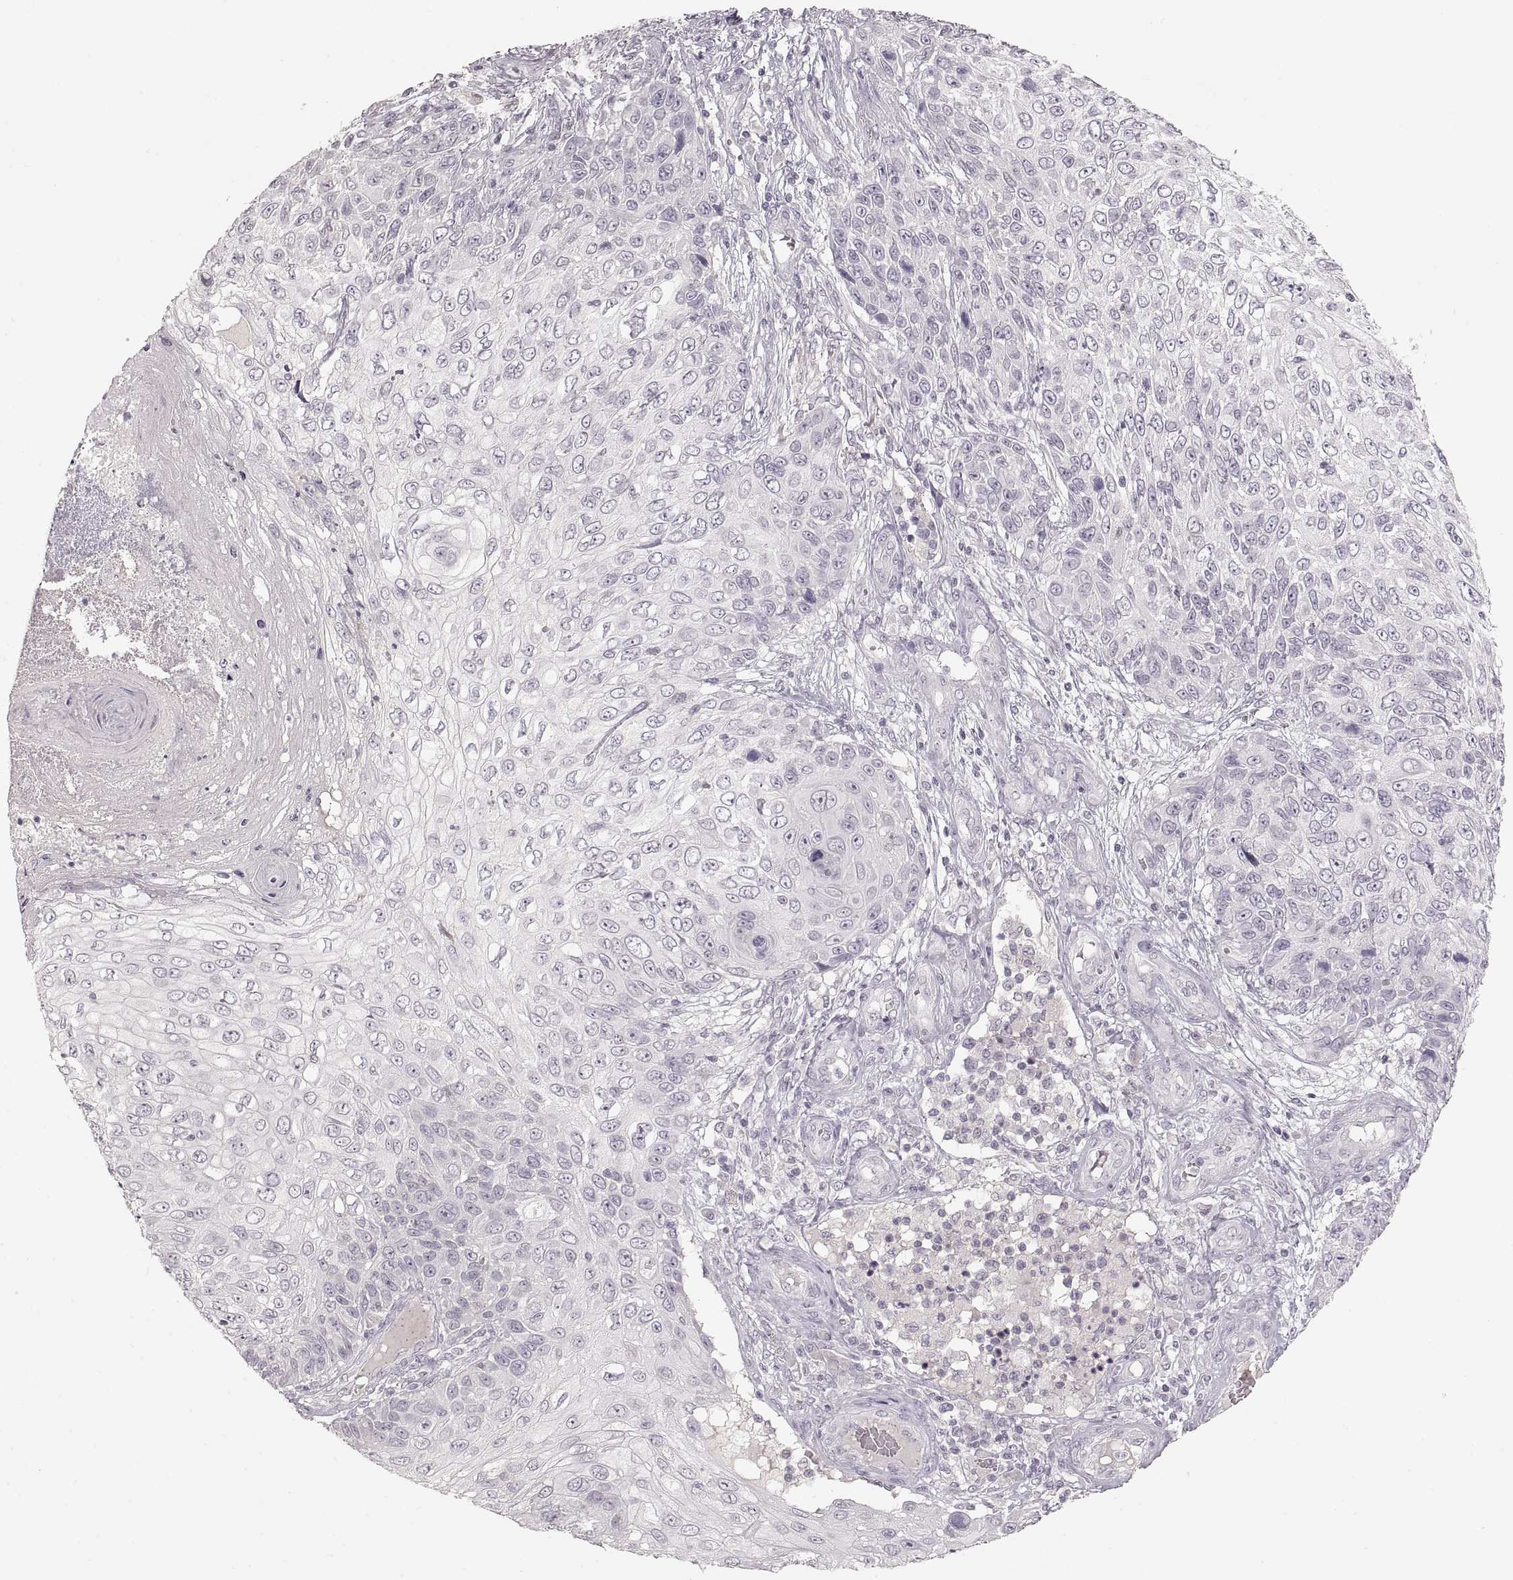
{"staining": {"intensity": "negative", "quantity": "none", "location": "none"}, "tissue": "skin cancer", "cell_type": "Tumor cells", "image_type": "cancer", "snomed": [{"axis": "morphology", "description": "Squamous cell carcinoma, NOS"}, {"axis": "topography", "description": "Skin"}], "caption": "High magnification brightfield microscopy of skin squamous cell carcinoma stained with DAB (3,3'-diaminobenzidine) (brown) and counterstained with hematoxylin (blue): tumor cells show no significant expression. (Brightfield microscopy of DAB IHC at high magnification).", "gene": "PCSK2", "patient": {"sex": "male", "age": 92}}